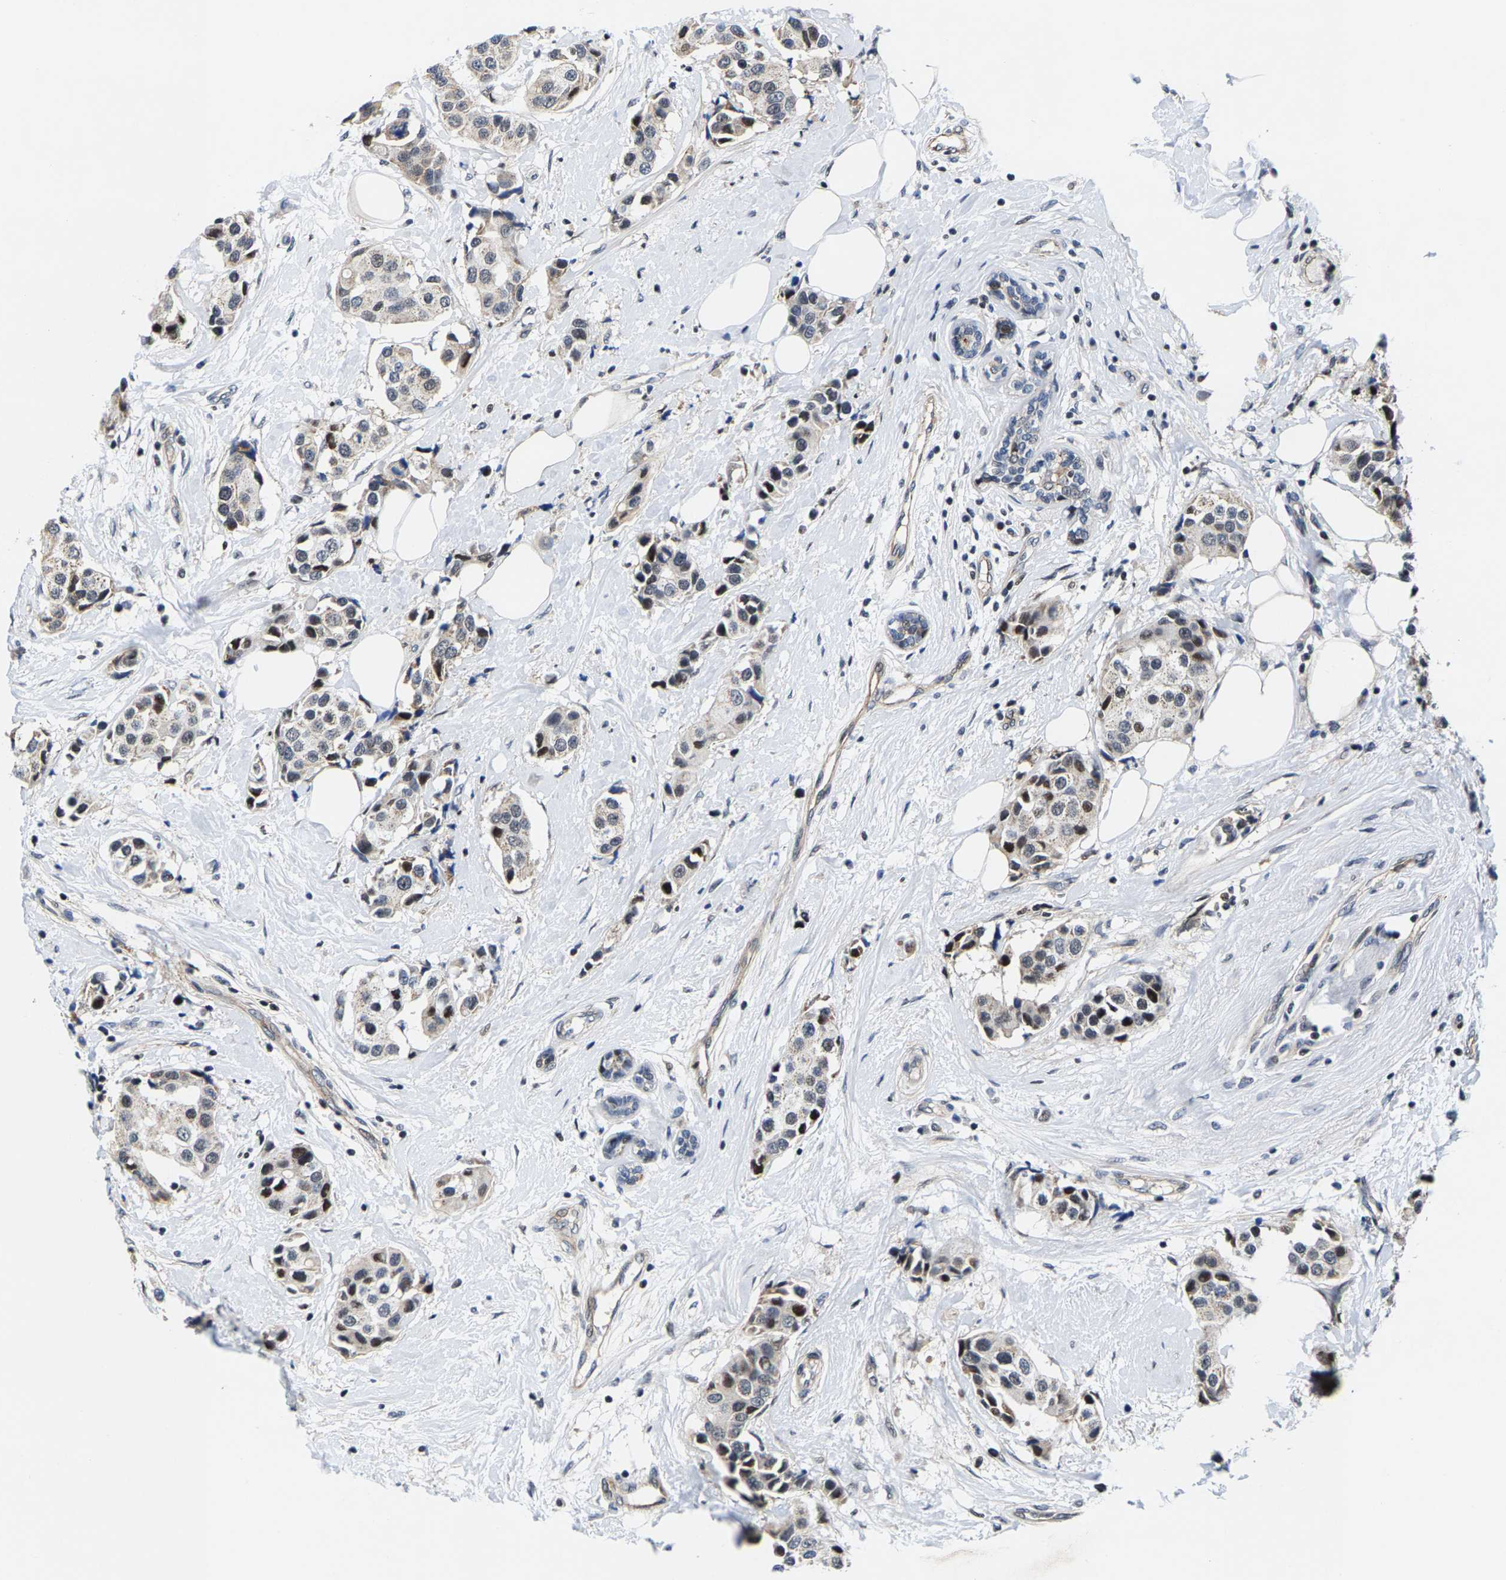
{"staining": {"intensity": "negative", "quantity": "none", "location": "none"}, "tissue": "breast cancer", "cell_type": "Tumor cells", "image_type": "cancer", "snomed": [{"axis": "morphology", "description": "Normal tissue, NOS"}, {"axis": "morphology", "description": "Duct carcinoma"}, {"axis": "topography", "description": "Breast"}], "caption": "This is a photomicrograph of immunohistochemistry staining of infiltrating ductal carcinoma (breast), which shows no expression in tumor cells. (Stains: DAB (3,3'-diaminobenzidine) immunohistochemistry (IHC) with hematoxylin counter stain, Microscopy: brightfield microscopy at high magnification).", "gene": "GTPBP10", "patient": {"sex": "female", "age": 39}}